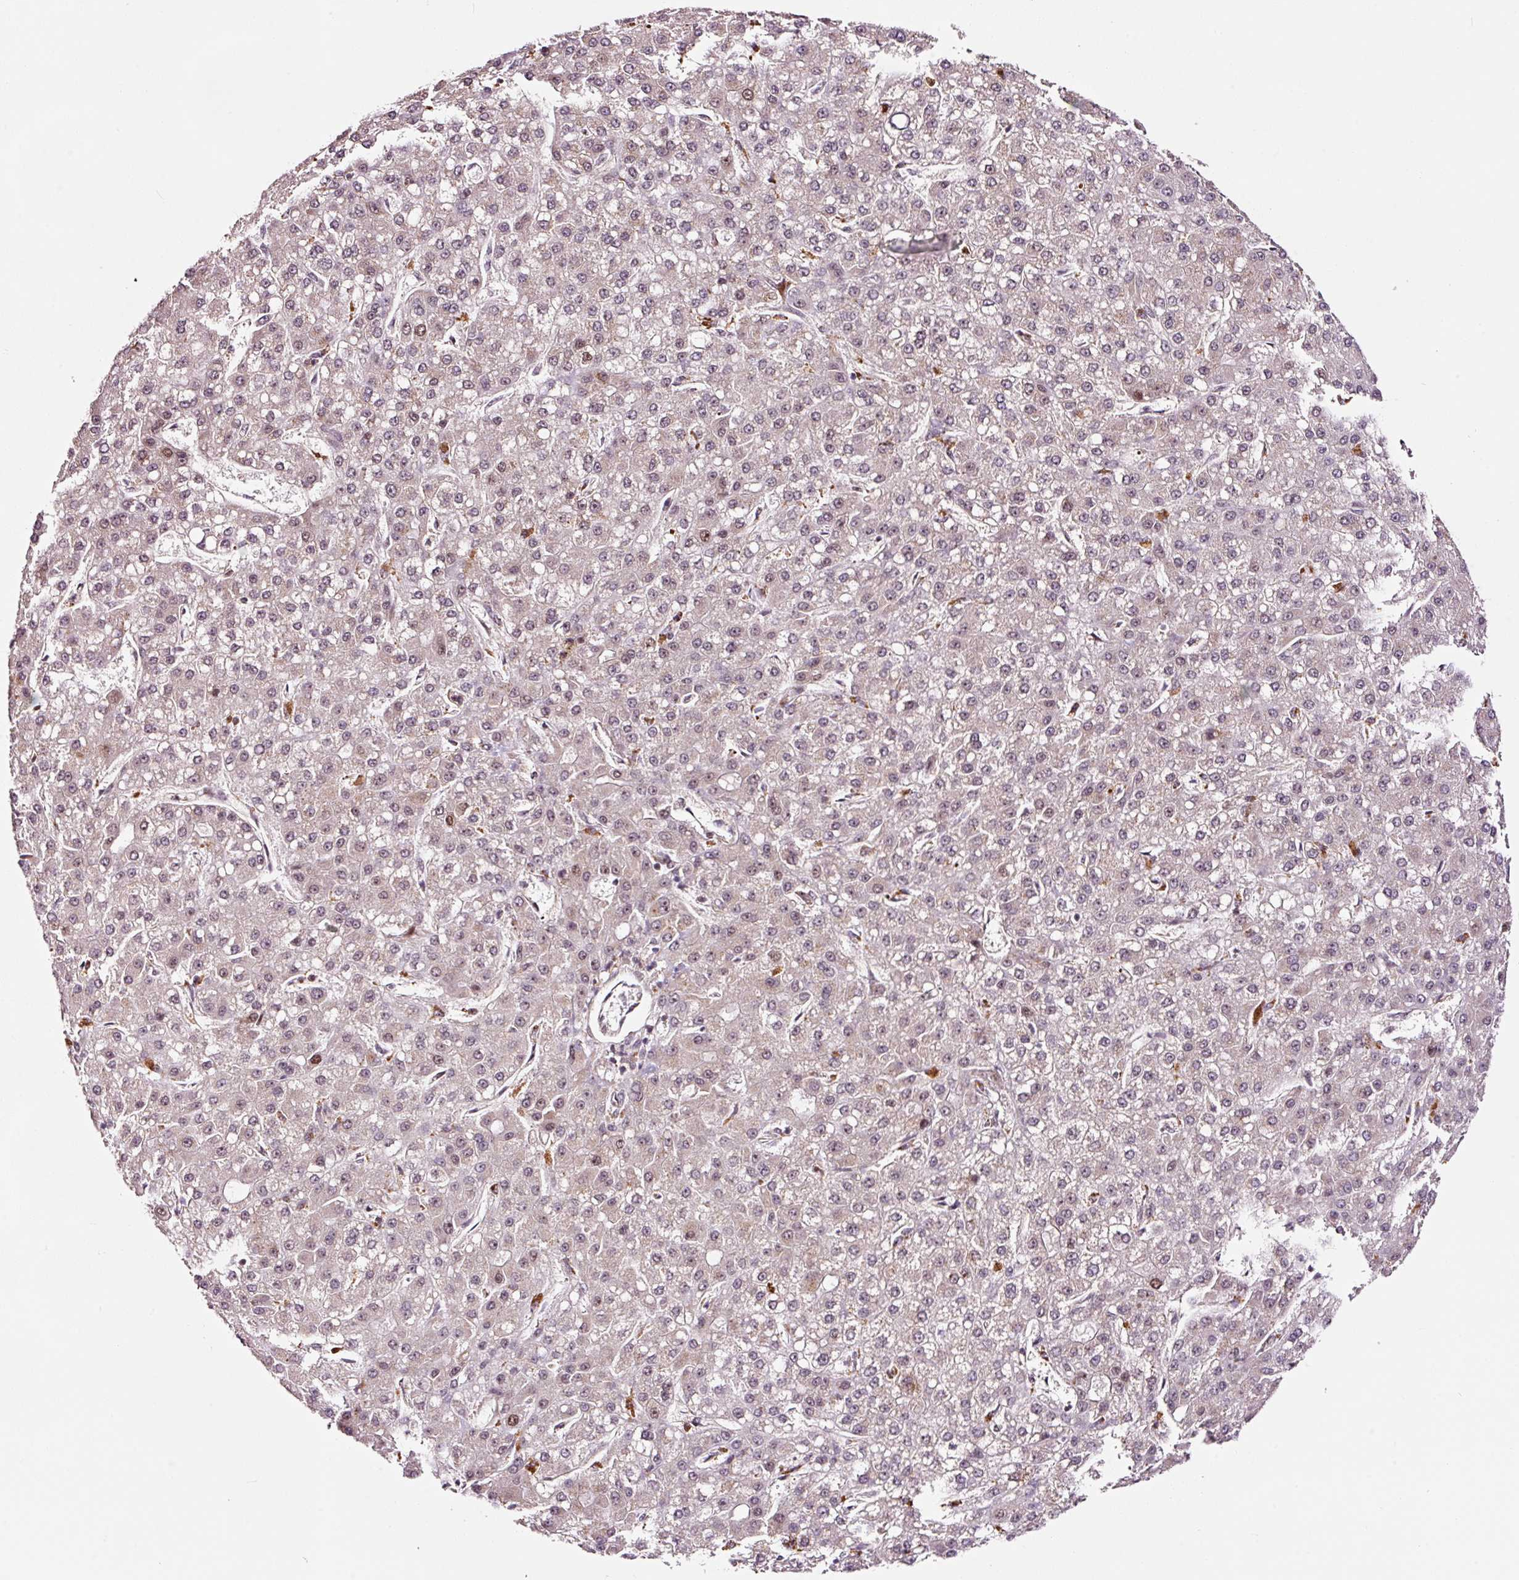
{"staining": {"intensity": "weak", "quantity": "<25%", "location": "nuclear"}, "tissue": "liver cancer", "cell_type": "Tumor cells", "image_type": "cancer", "snomed": [{"axis": "morphology", "description": "Carcinoma, Hepatocellular, NOS"}, {"axis": "topography", "description": "Liver"}], "caption": "Protein analysis of liver hepatocellular carcinoma shows no significant staining in tumor cells. The staining was performed using DAB to visualize the protein expression in brown, while the nuclei were stained in blue with hematoxylin (Magnification: 20x).", "gene": "RFC4", "patient": {"sex": "male", "age": 67}}